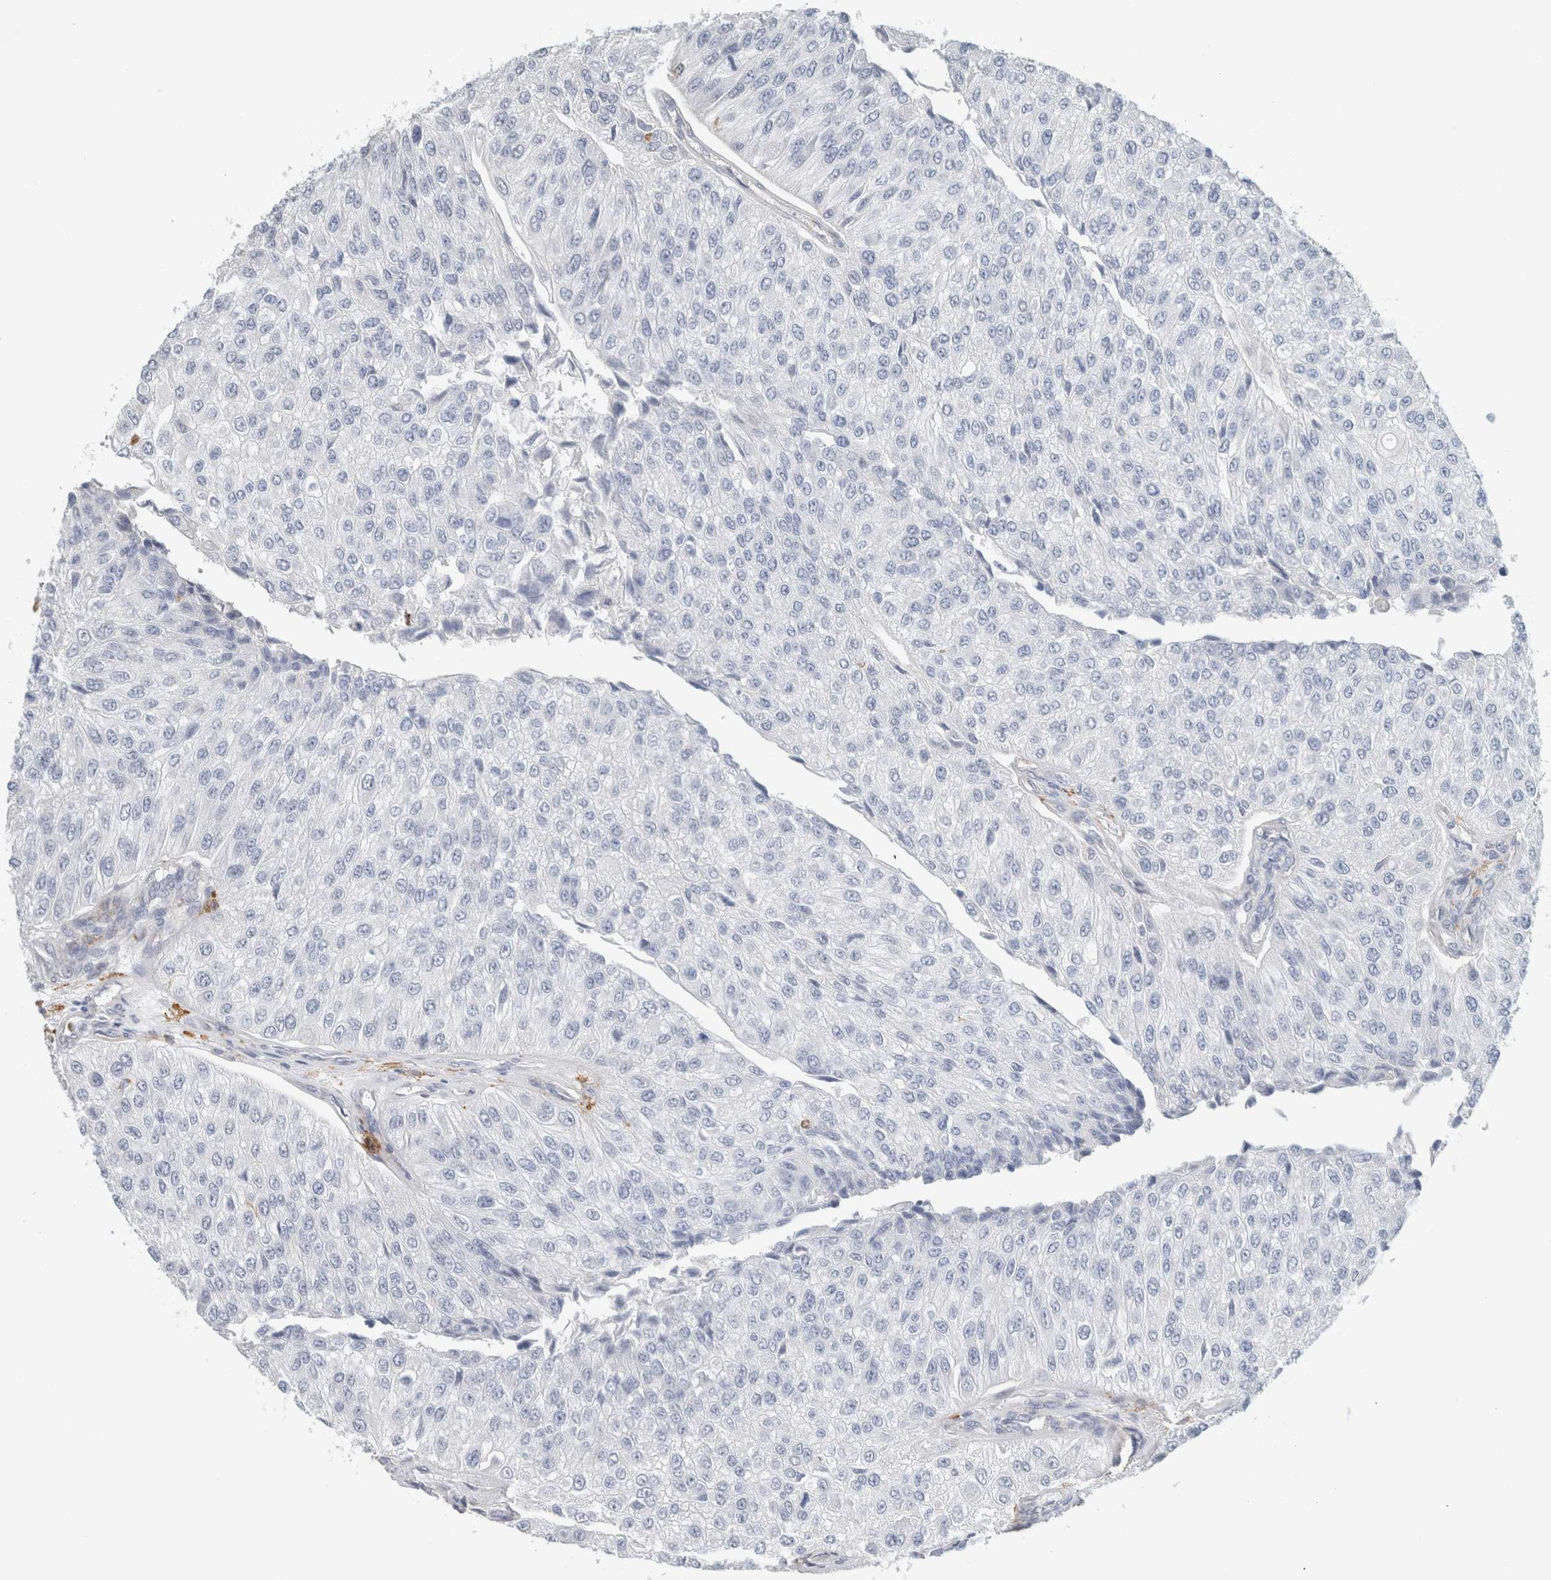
{"staining": {"intensity": "negative", "quantity": "none", "location": "none"}, "tissue": "urothelial cancer", "cell_type": "Tumor cells", "image_type": "cancer", "snomed": [{"axis": "morphology", "description": "Urothelial carcinoma, High grade"}, {"axis": "topography", "description": "Kidney"}, {"axis": "topography", "description": "Urinary bladder"}], "caption": "A photomicrograph of human urothelial cancer is negative for staining in tumor cells. (DAB immunohistochemistry (IHC), high magnification).", "gene": "LY86", "patient": {"sex": "male", "age": 77}}